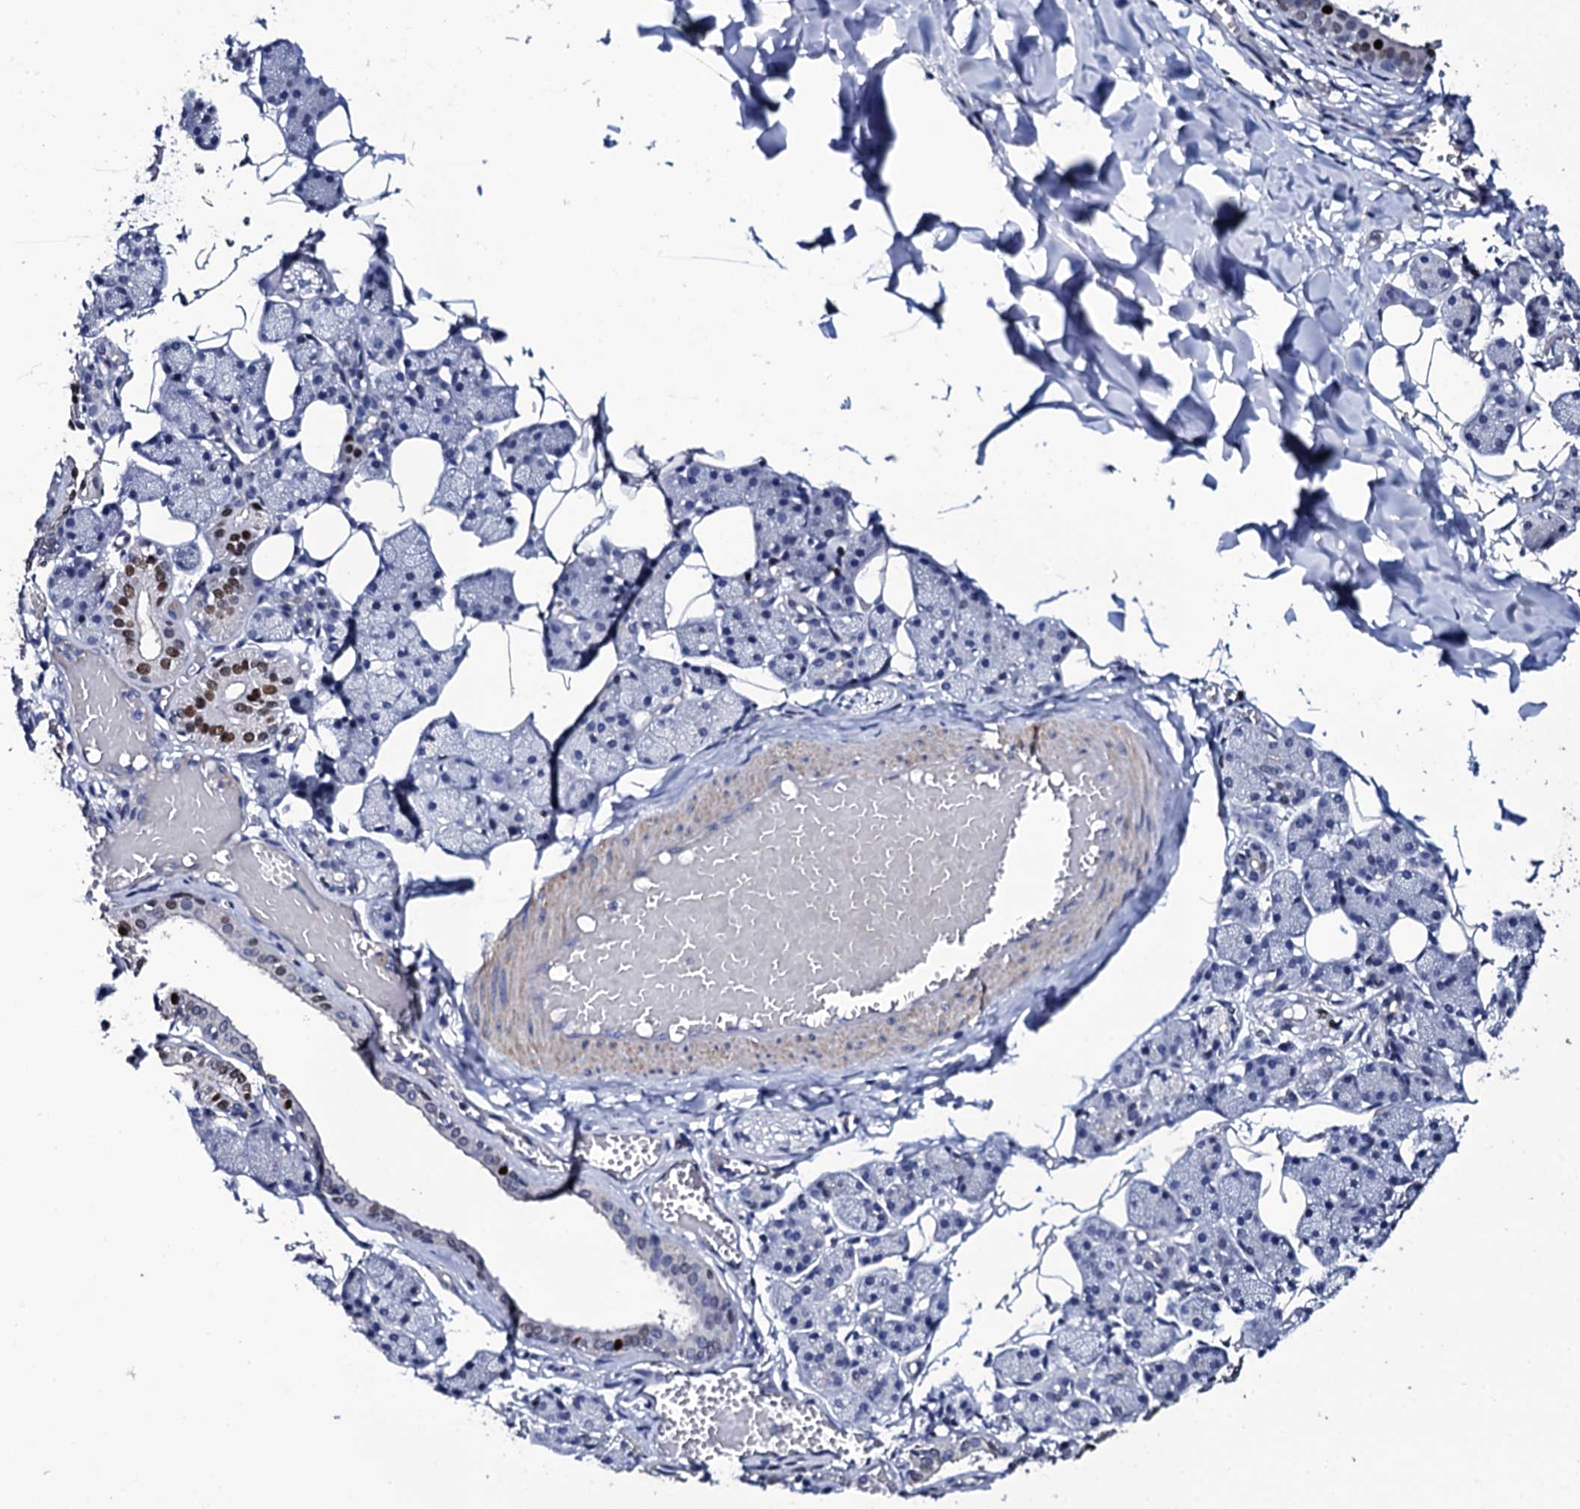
{"staining": {"intensity": "moderate", "quantity": "<25%", "location": "nuclear"}, "tissue": "salivary gland", "cell_type": "Glandular cells", "image_type": "normal", "snomed": [{"axis": "morphology", "description": "Normal tissue, NOS"}, {"axis": "topography", "description": "Salivary gland"}], "caption": "Unremarkable salivary gland was stained to show a protein in brown. There is low levels of moderate nuclear staining in approximately <25% of glandular cells. Immunohistochemistry stains the protein of interest in brown and the nuclei are stained blue.", "gene": "NPM2", "patient": {"sex": "female", "age": 33}}